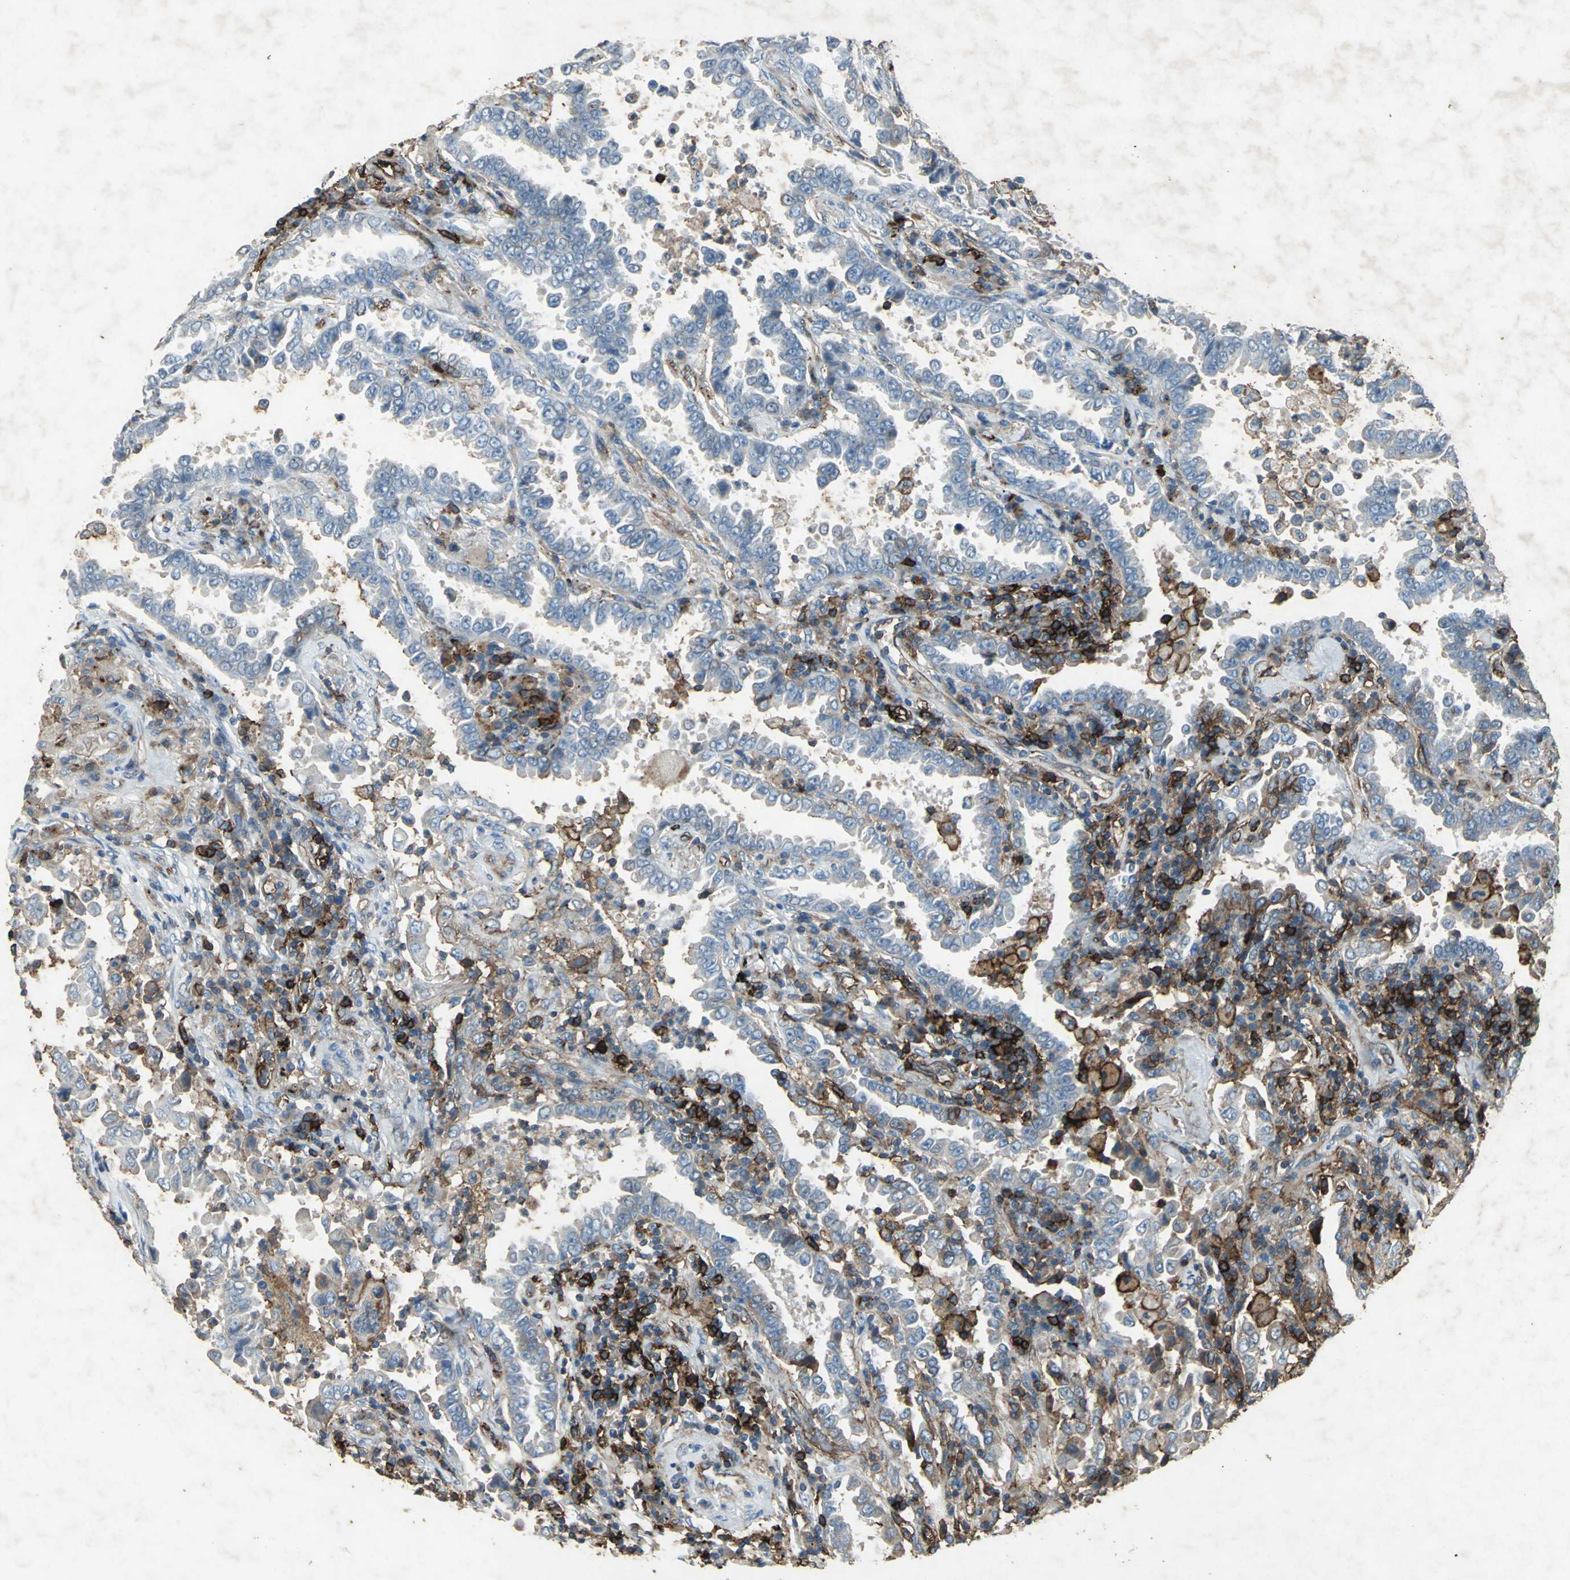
{"staining": {"intensity": "negative", "quantity": "none", "location": "none"}, "tissue": "lung cancer", "cell_type": "Tumor cells", "image_type": "cancer", "snomed": [{"axis": "morphology", "description": "Normal tissue, NOS"}, {"axis": "morphology", "description": "Inflammation, NOS"}, {"axis": "morphology", "description": "Adenocarcinoma, NOS"}, {"axis": "topography", "description": "Lung"}], "caption": "Immunohistochemistry histopathology image of neoplastic tissue: lung adenocarcinoma stained with DAB (3,3'-diaminobenzidine) exhibits no significant protein positivity in tumor cells.", "gene": "CCR6", "patient": {"sex": "female", "age": 64}}